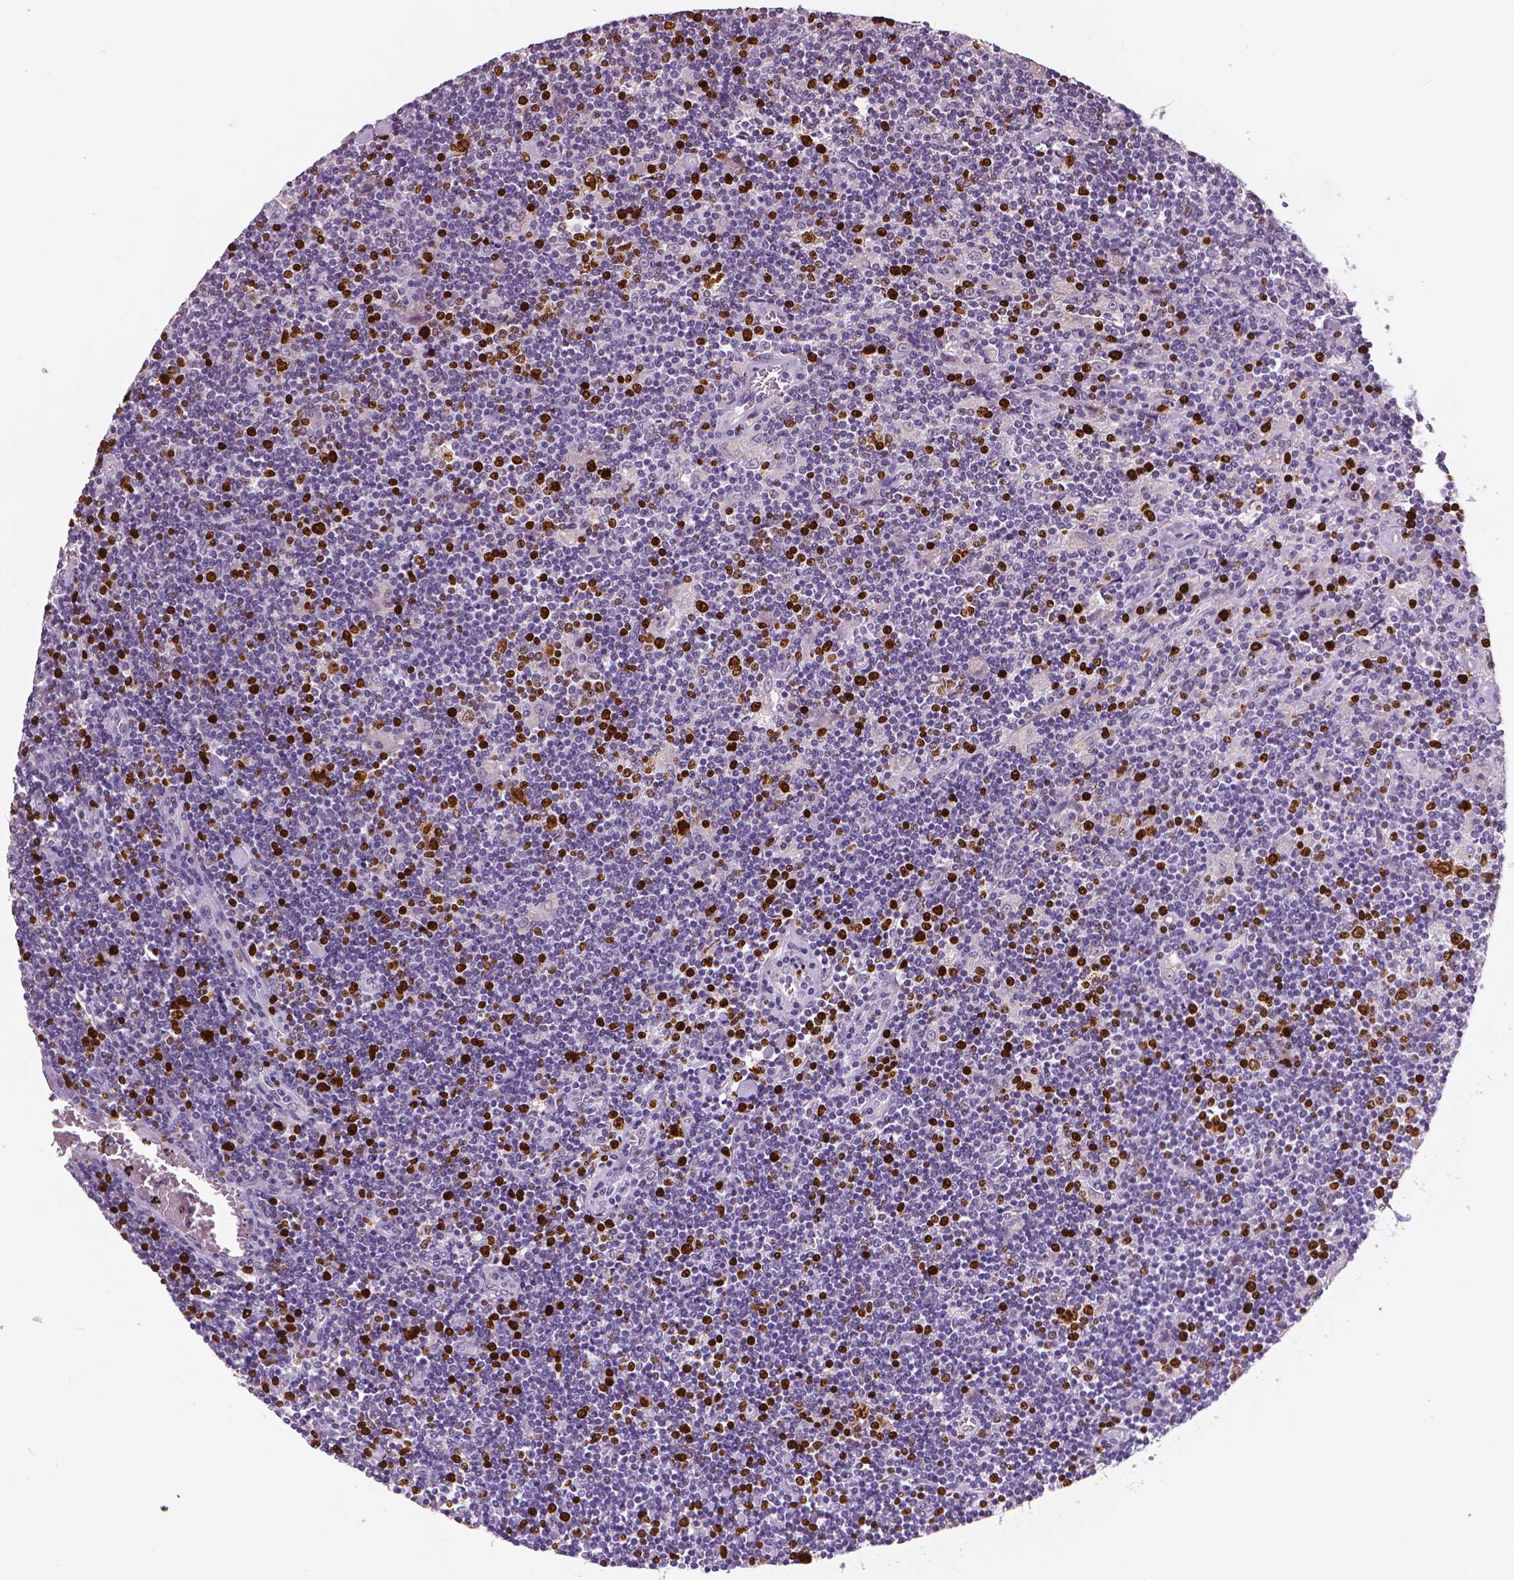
{"staining": {"intensity": "strong", "quantity": "25%-75%", "location": "nuclear"}, "tissue": "lymphoma", "cell_type": "Tumor cells", "image_type": "cancer", "snomed": [{"axis": "morphology", "description": "Hodgkin's disease, NOS"}, {"axis": "topography", "description": "Lymph node"}], "caption": "Immunohistochemical staining of Hodgkin's disease reveals strong nuclear protein expression in approximately 25%-75% of tumor cells.", "gene": "MKI67", "patient": {"sex": "male", "age": 40}}